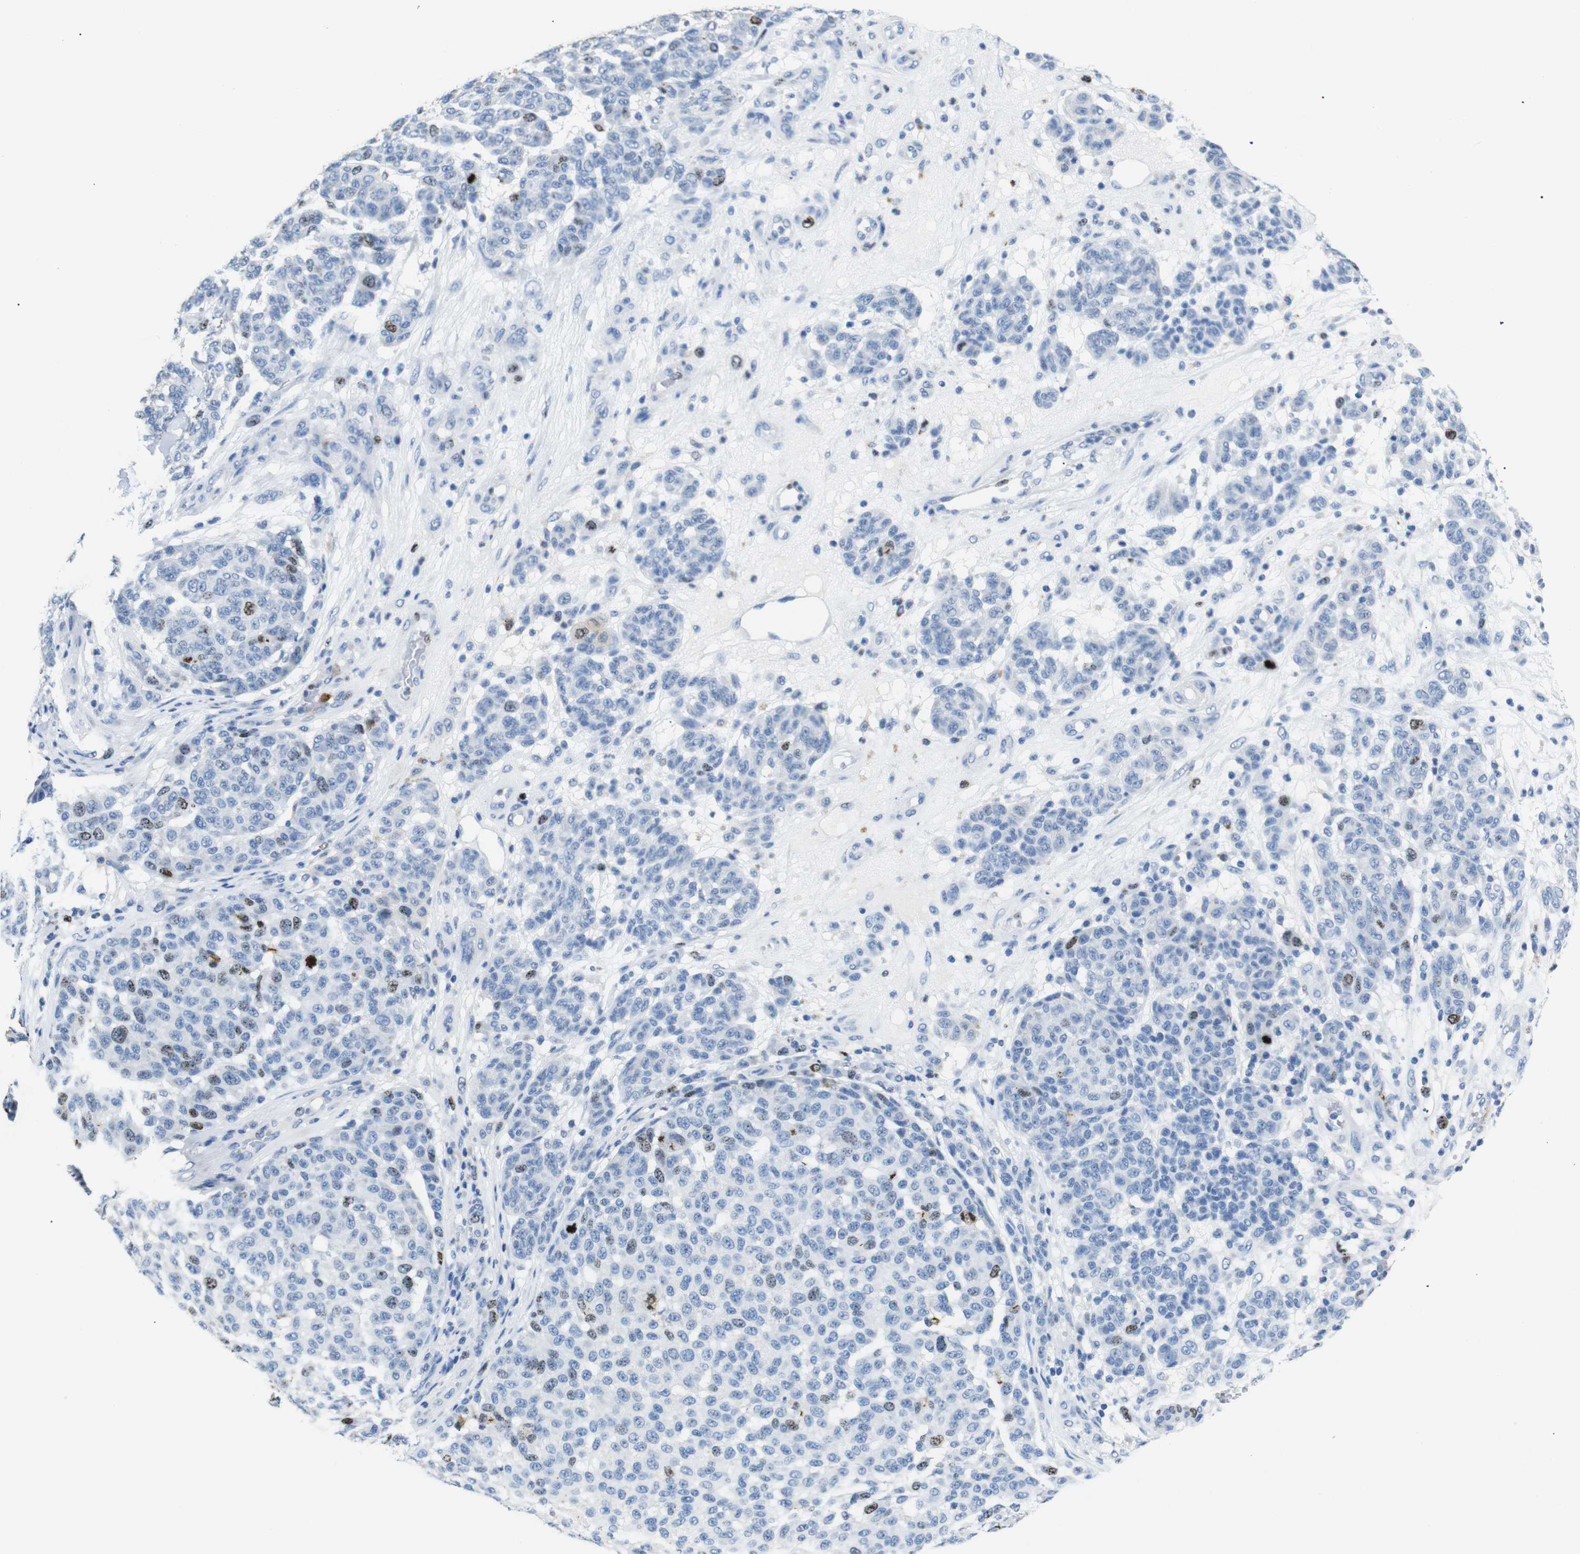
{"staining": {"intensity": "moderate", "quantity": "<25%", "location": "nuclear"}, "tissue": "melanoma", "cell_type": "Tumor cells", "image_type": "cancer", "snomed": [{"axis": "morphology", "description": "Malignant melanoma, NOS"}, {"axis": "topography", "description": "Skin"}], "caption": "Human malignant melanoma stained with a brown dye shows moderate nuclear positive positivity in approximately <25% of tumor cells.", "gene": "INCENP", "patient": {"sex": "male", "age": 59}}